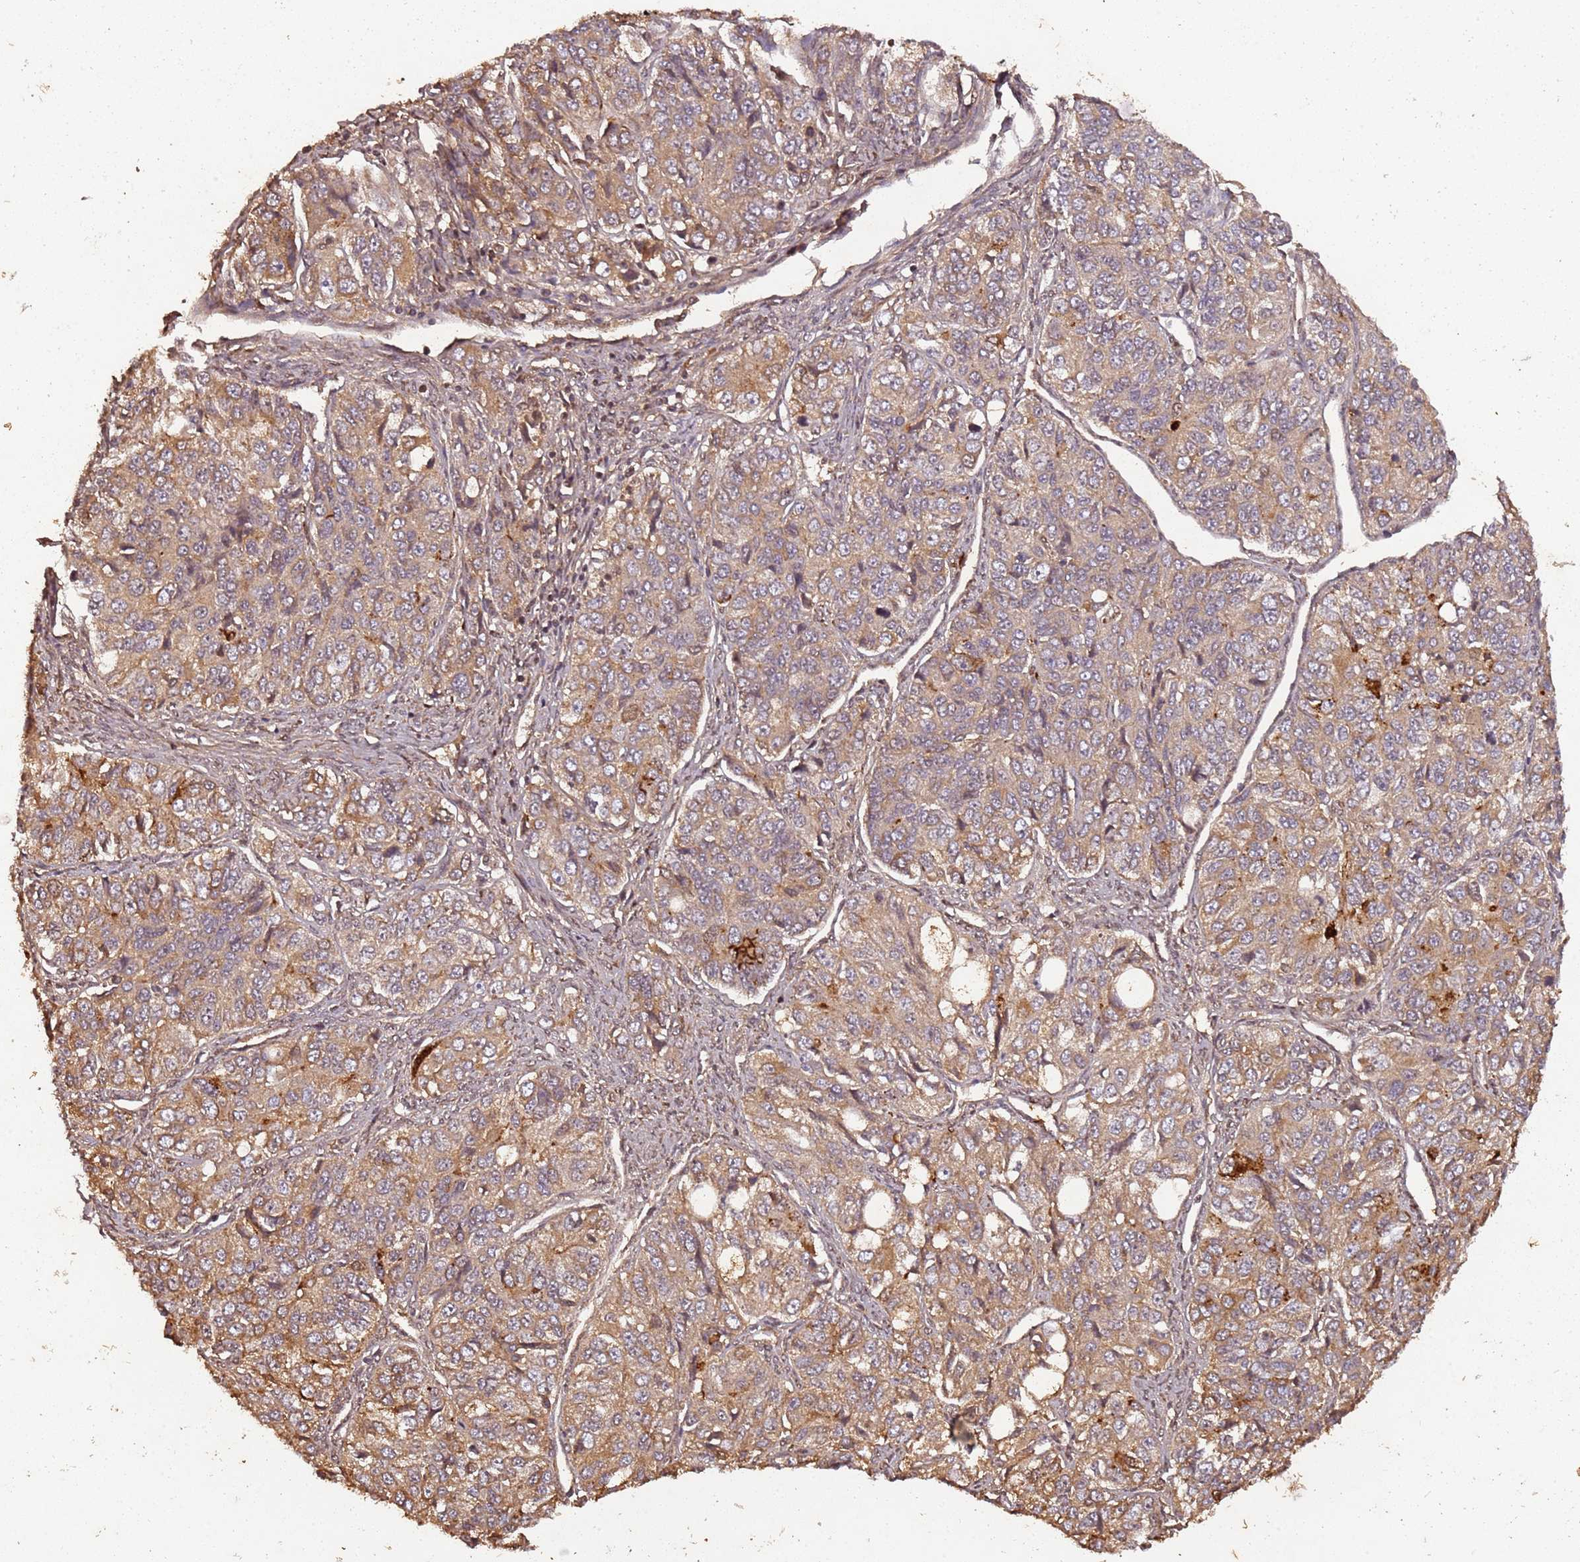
{"staining": {"intensity": "moderate", "quantity": "<25%", "location": "cytoplasmic/membranous"}, "tissue": "ovarian cancer", "cell_type": "Tumor cells", "image_type": "cancer", "snomed": [{"axis": "morphology", "description": "Carcinoma, endometroid"}, {"axis": "topography", "description": "Ovary"}], "caption": "Immunohistochemical staining of ovarian cancer (endometroid carcinoma) shows low levels of moderate cytoplasmic/membranous expression in about <25% of tumor cells.", "gene": "COL1A2", "patient": {"sex": "female", "age": 51}}